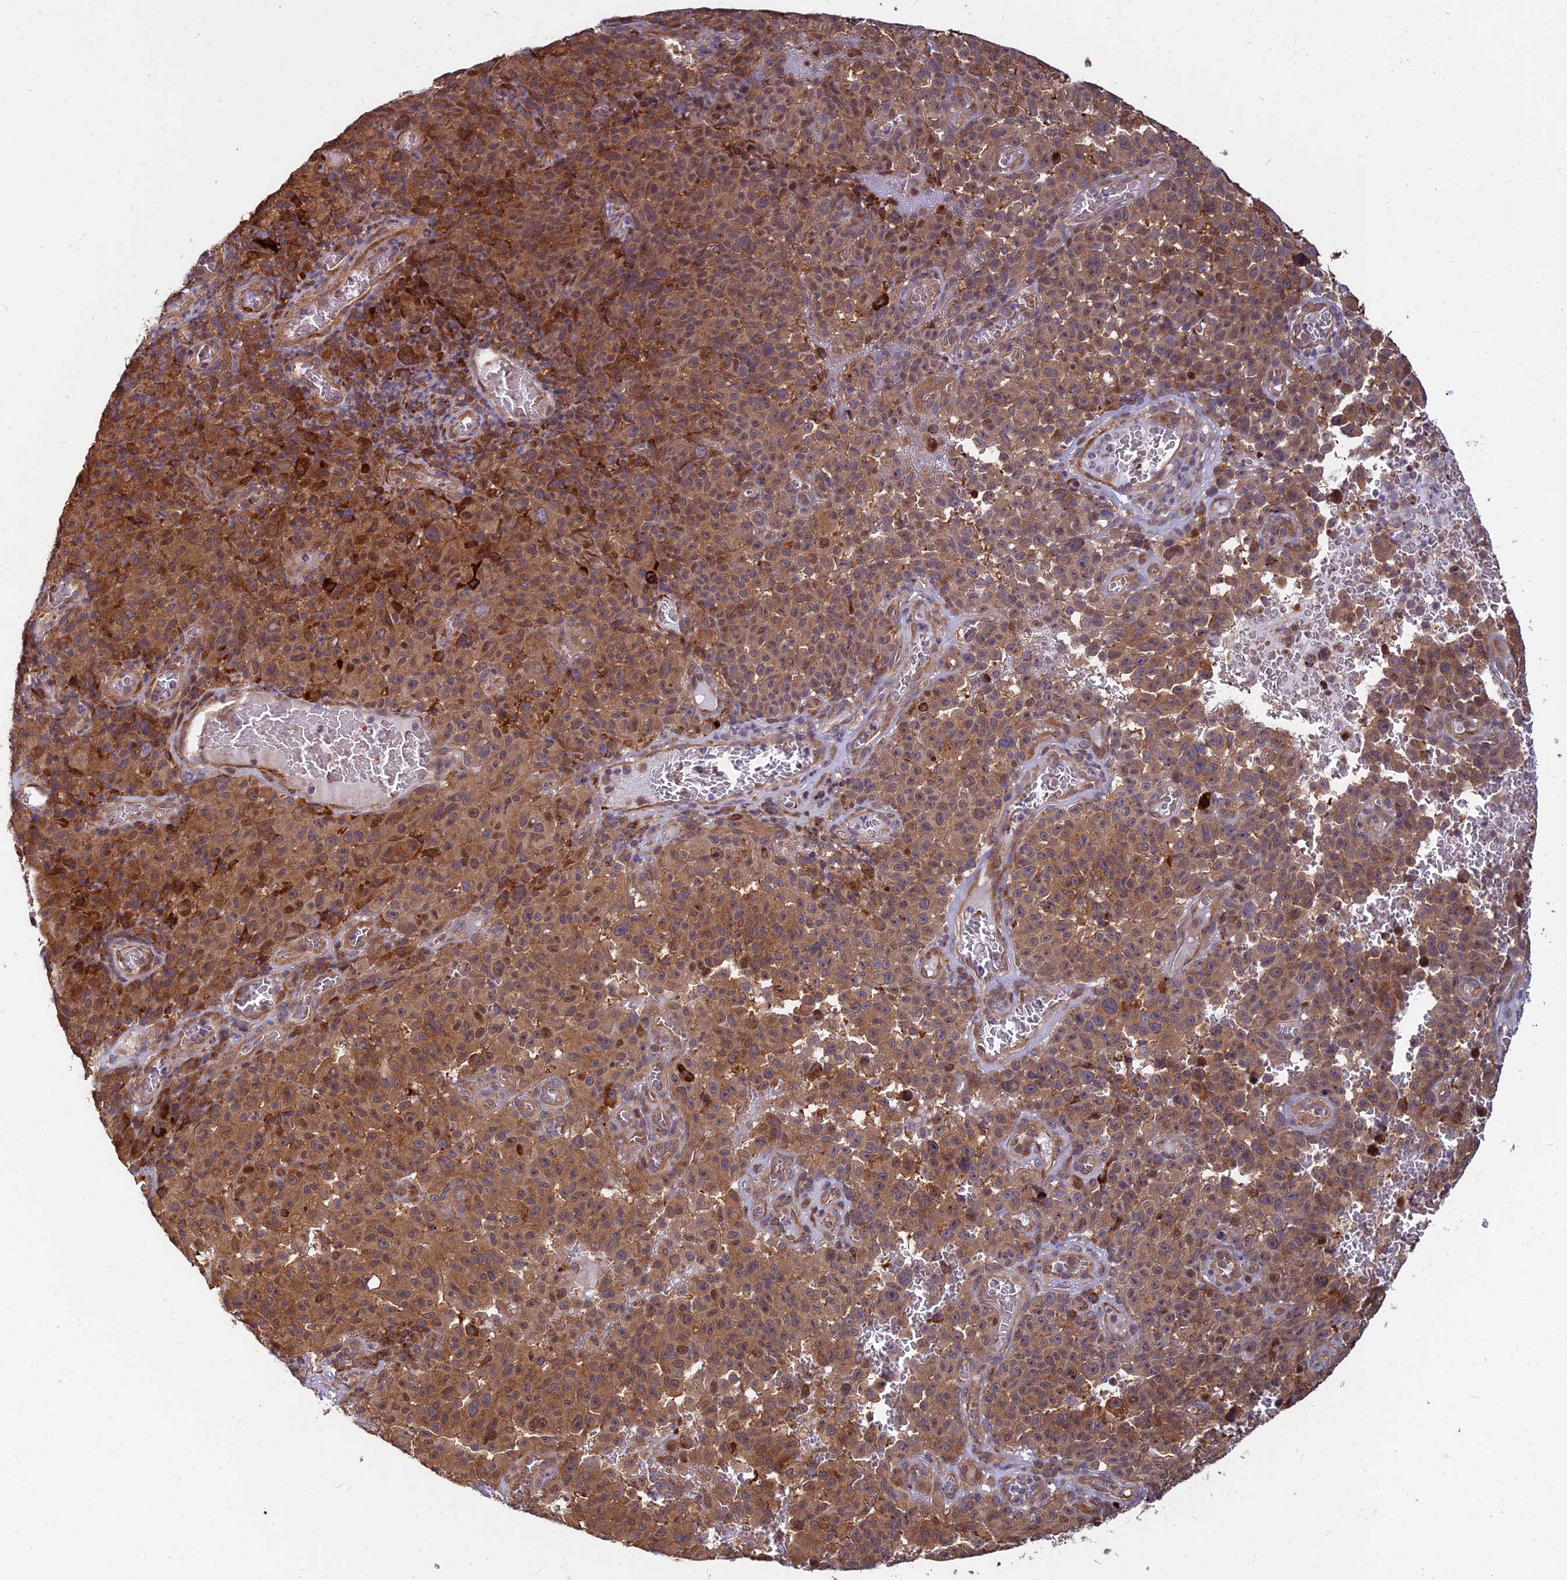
{"staining": {"intensity": "strong", "quantity": ">75%", "location": "cytoplasmic/membranous"}, "tissue": "melanoma", "cell_type": "Tumor cells", "image_type": "cancer", "snomed": [{"axis": "morphology", "description": "Malignant melanoma, NOS"}, {"axis": "topography", "description": "Skin"}], "caption": "Tumor cells display high levels of strong cytoplasmic/membranous staining in about >75% of cells in malignant melanoma. The staining is performed using DAB brown chromogen to label protein expression. The nuclei are counter-stained blue using hematoxylin.", "gene": "CCT6B", "patient": {"sex": "female", "age": 82}}